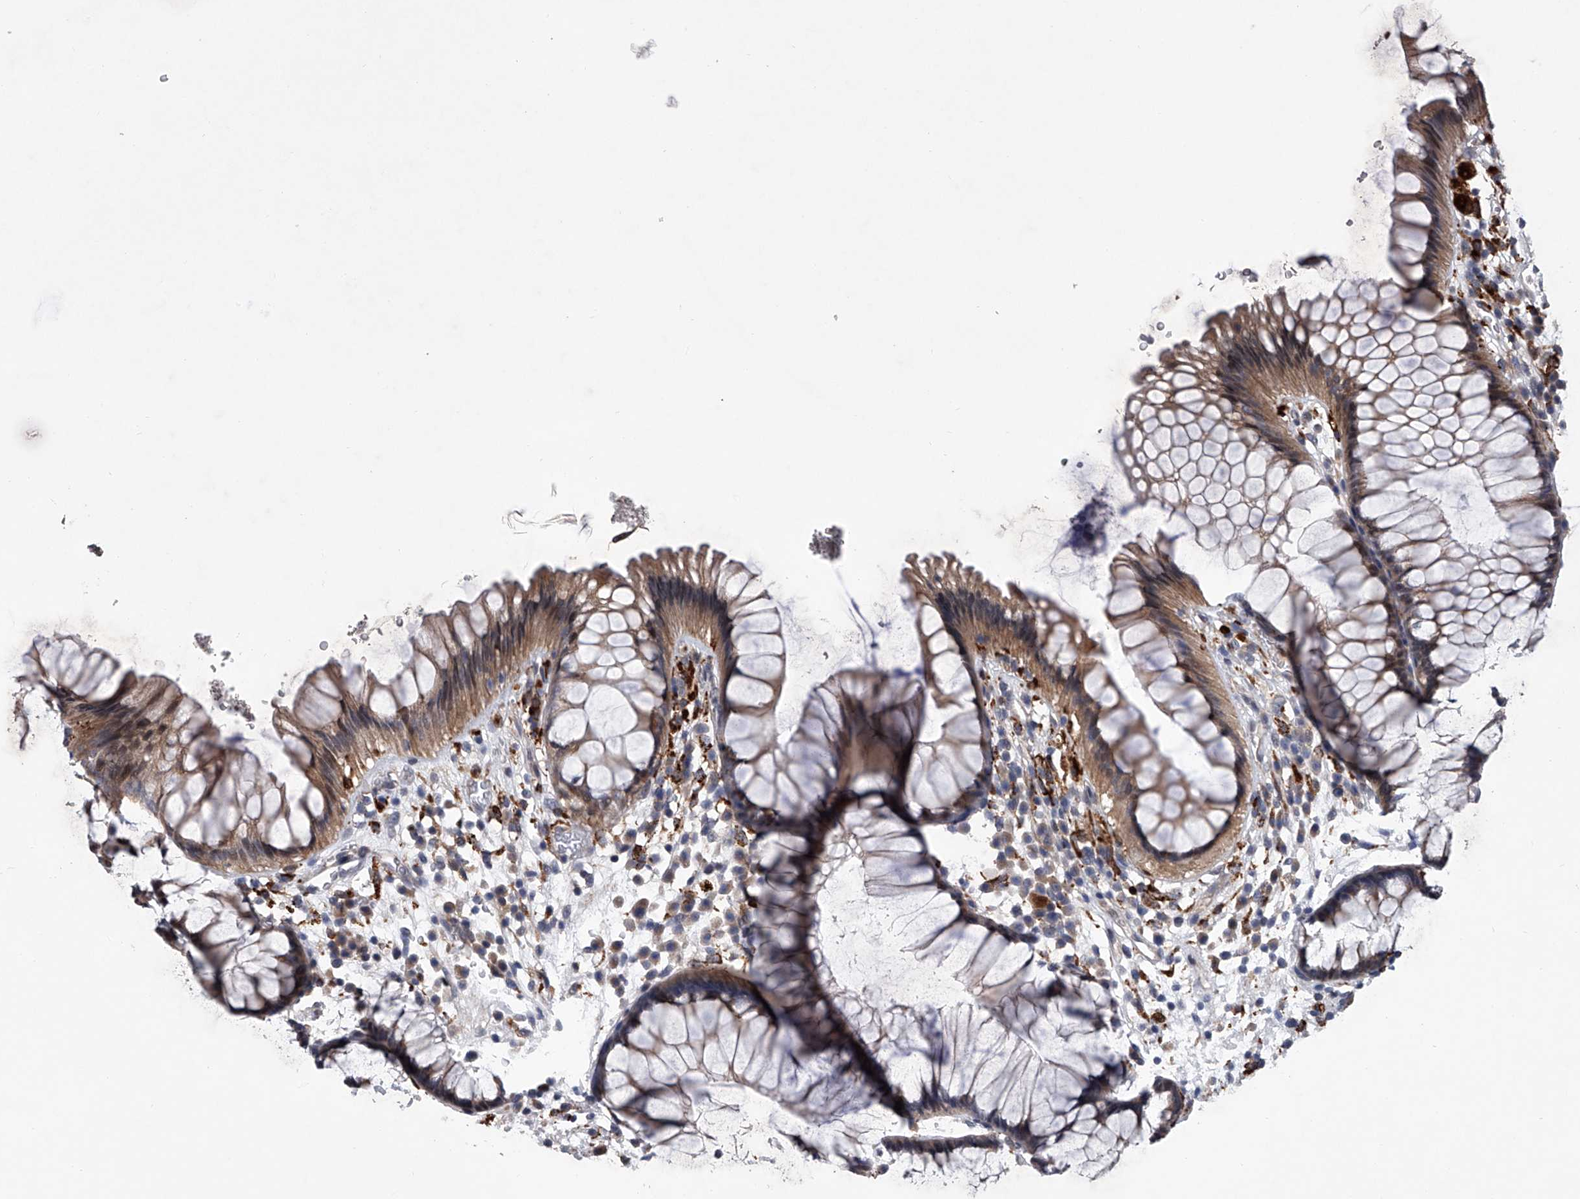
{"staining": {"intensity": "moderate", "quantity": ">75%", "location": "cytoplasmic/membranous"}, "tissue": "rectum", "cell_type": "Glandular cells", "image_type": "normal", "snomed": [{"axis": "morphology", "description": "Normal tissue, NOS"}, {"axis": "topography", "description": "Rectum"}], "caption": "Immunohistochemical staining of benign human rectum exhibits >75% levels of moderate cytoplasmic/membranous protein staining in approximately >75% of glandular cells.", "gene": "TRIM8", "patient": {"sex": "male", "age": 51}}